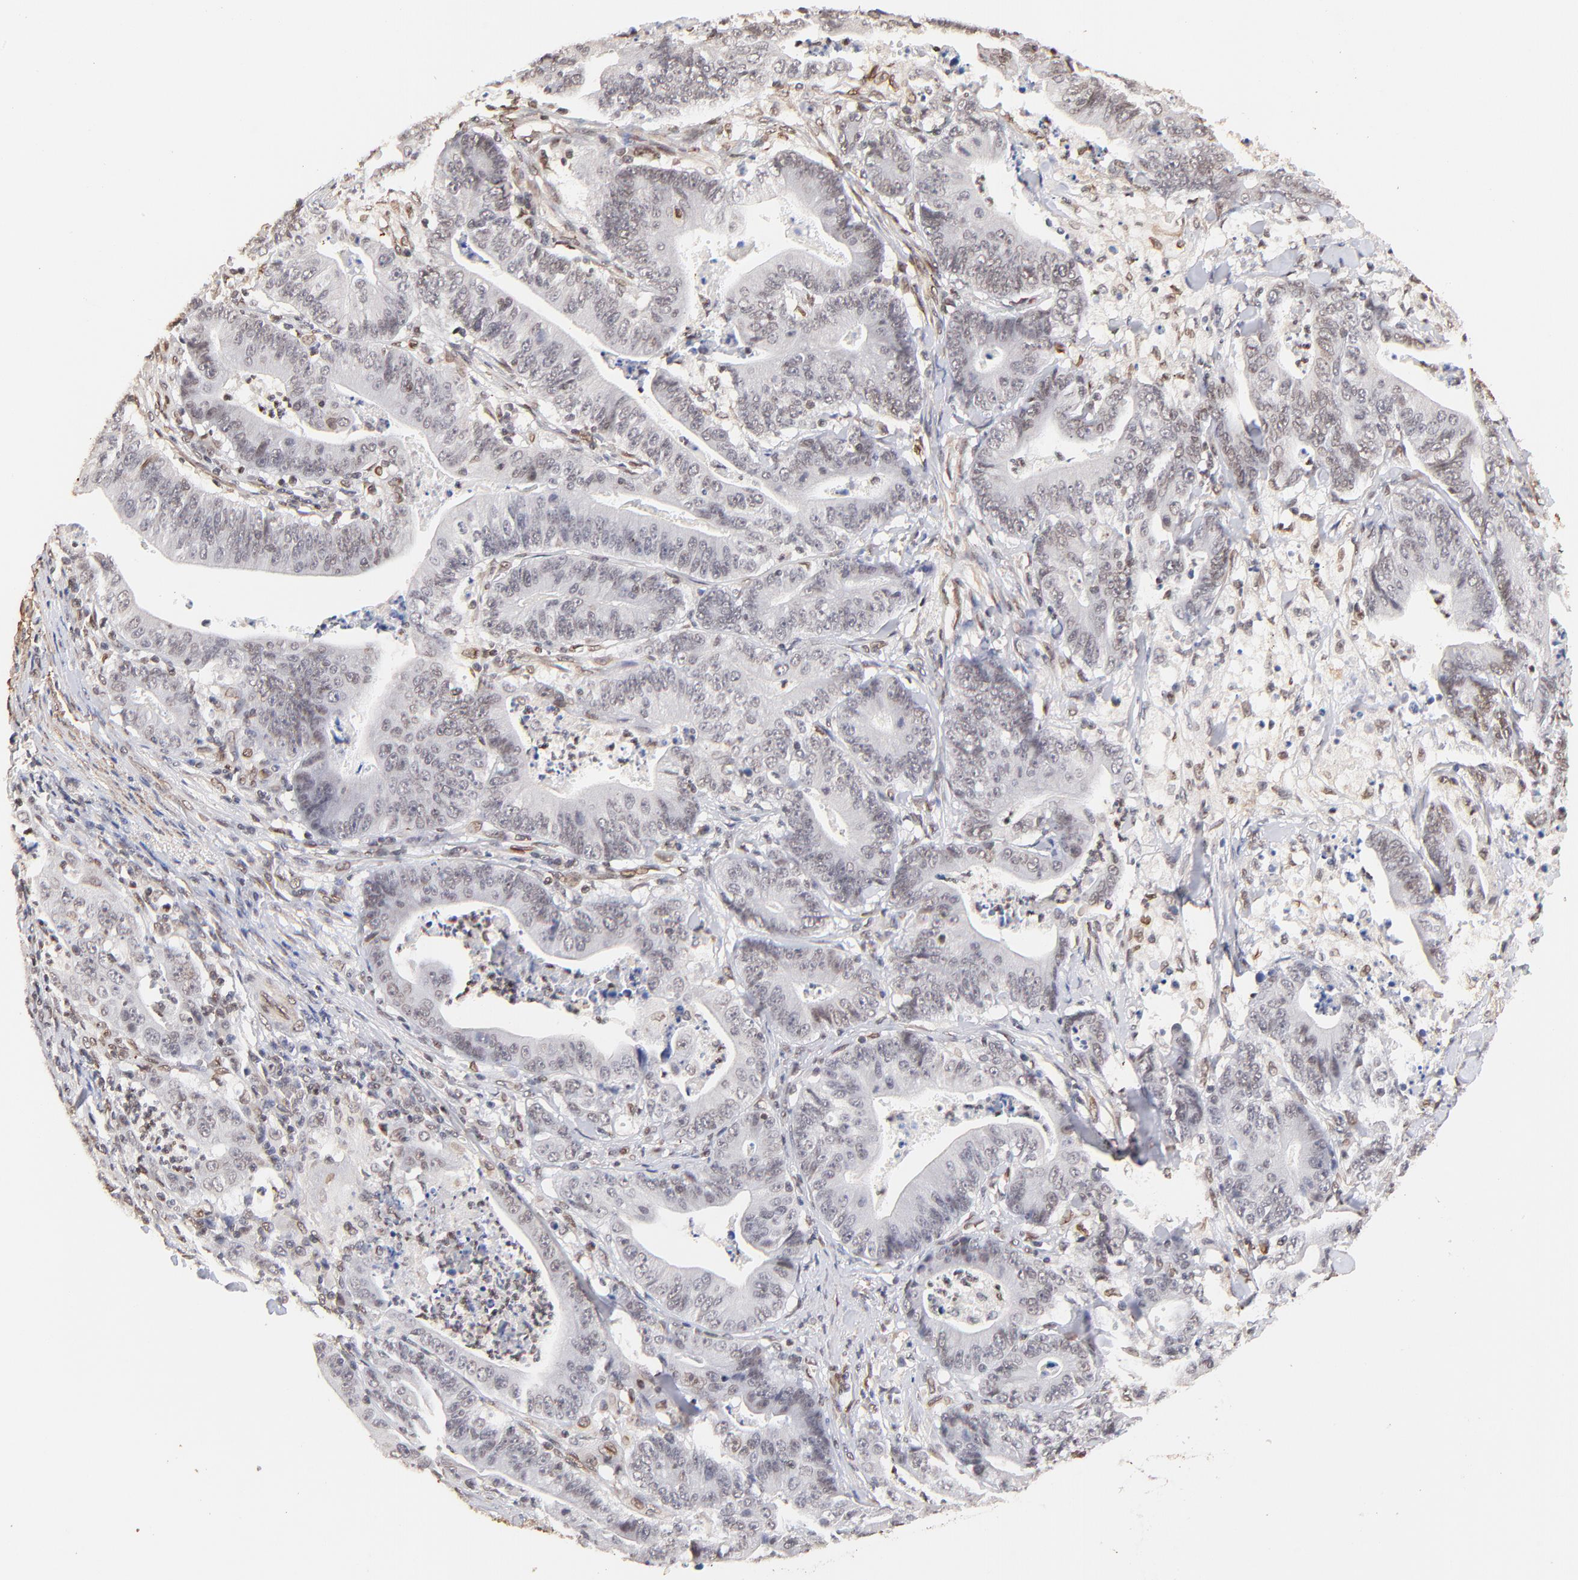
{"staining": {"intensity": "weak", "quantity": "25%-75%", "location": "cytoplasmic/membranous,nuclear"}, "tissue": "stomach cancer", "cell_type": "Tumor cells", "image_type": "cancer", "snomed": [{"axis": "morphology", "description": "Adenocarcinoma, NOS"}, {"axis": "topography", "description": "Stomach, lower"}], "caption": "This photomicrograph shows immunohistochemistry staining of adenocarcinoma (stomach), with low weak cytoplasmic/membranous and nuclear positivity in about 25%-75% of tumor cells.", "gene": "ZFP92", "patient": {"sex": "female", "age": 86}}